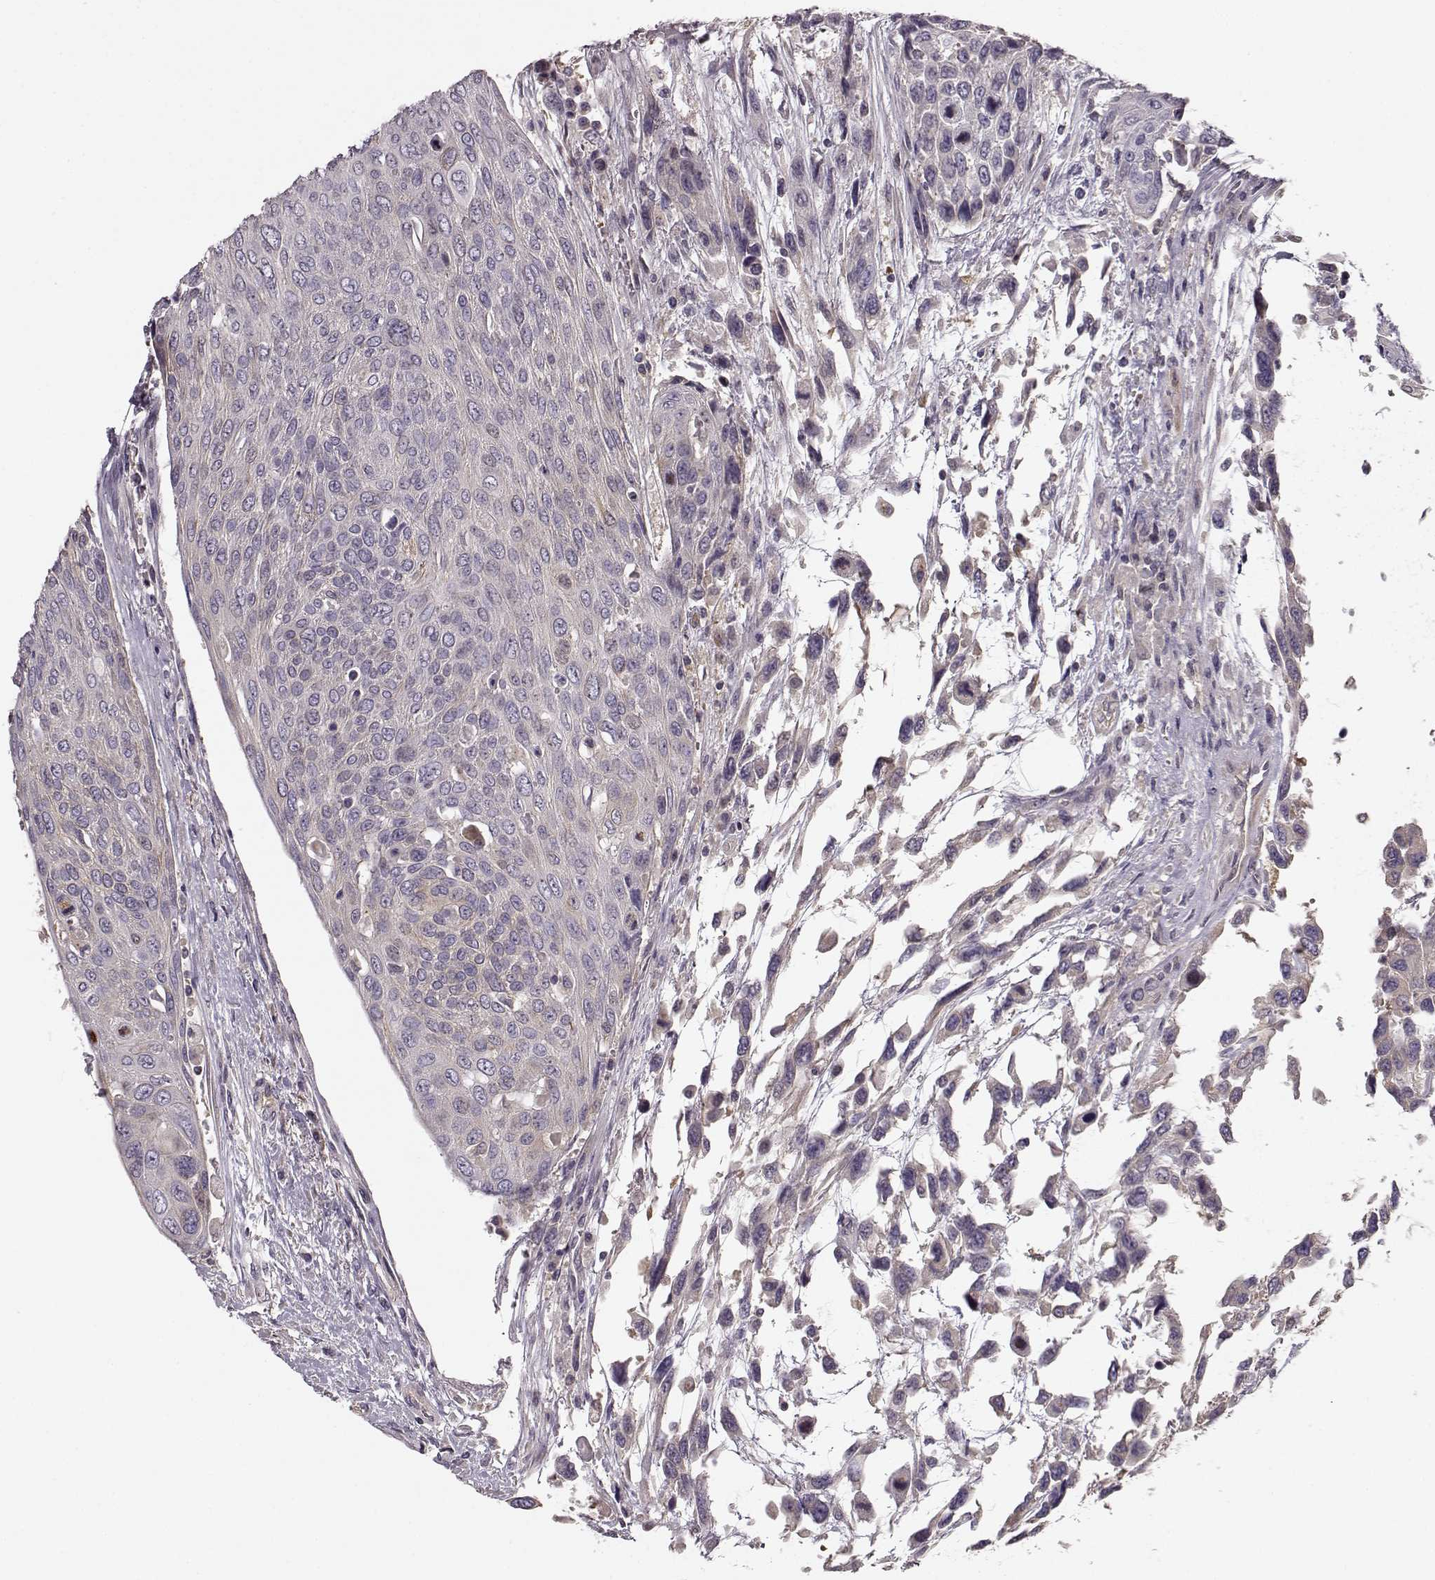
{"staining": {"intensity": "negative", "quantity": "none", "location": "none"}, "tissue": "urothelial cancer", "cell_type": "Tumor cells", "image_type": "cancer", "snomed": [{"axis": "morphology", "description": "Urothelial carcinoma, High grade"}, {"axis": "topography", "description": "Urinary bladder"}], "caption": "Urothelial cancer was stained to show a protein in brown. There is no significant positivity in tumor cells.", "gene": "MTR", "patient": {"sex": "female", "age": 70}}